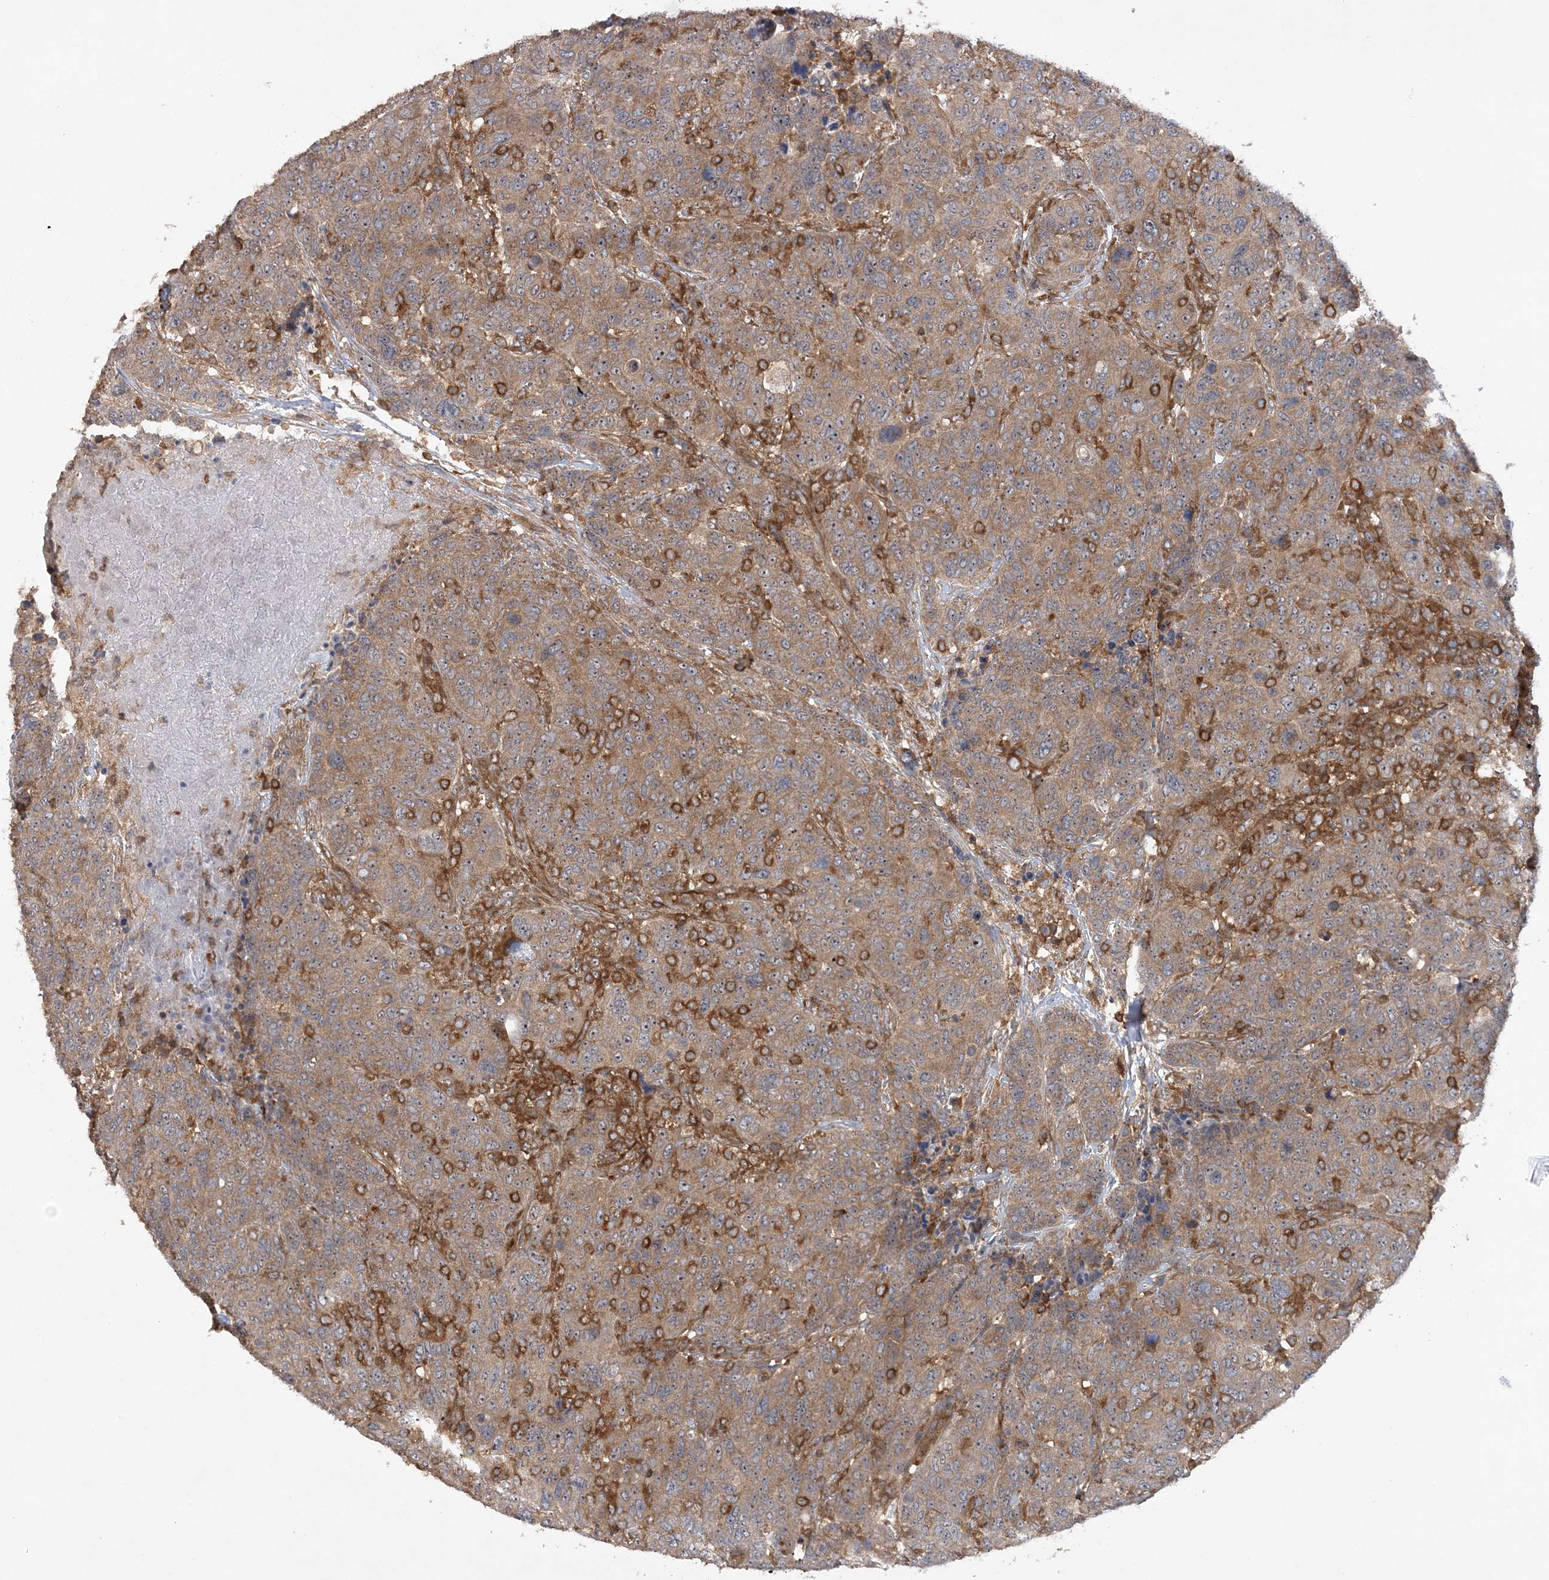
{"staining": {"intensity": "moderate", "quantity": ">75%", "location": "cytoplasmic/membranous"}, "tissue": "breast cancer", "cell_type": "Tumor cells", "image_type": "cancer", "snomed": [{"axis": "morphology", "description": "Duct carcinoma"}, {"axis": "topography", "description": "Breast"}], "caption": "Breast cancer (infiltrating ductal carcinoma) stained for a protein (brown) shows moderate cytoplasmic/membranous positive expression in approximately >75% of tumor cells.", "gene": "ACAP2", "patient": {"sex": "female", "age": 37}}